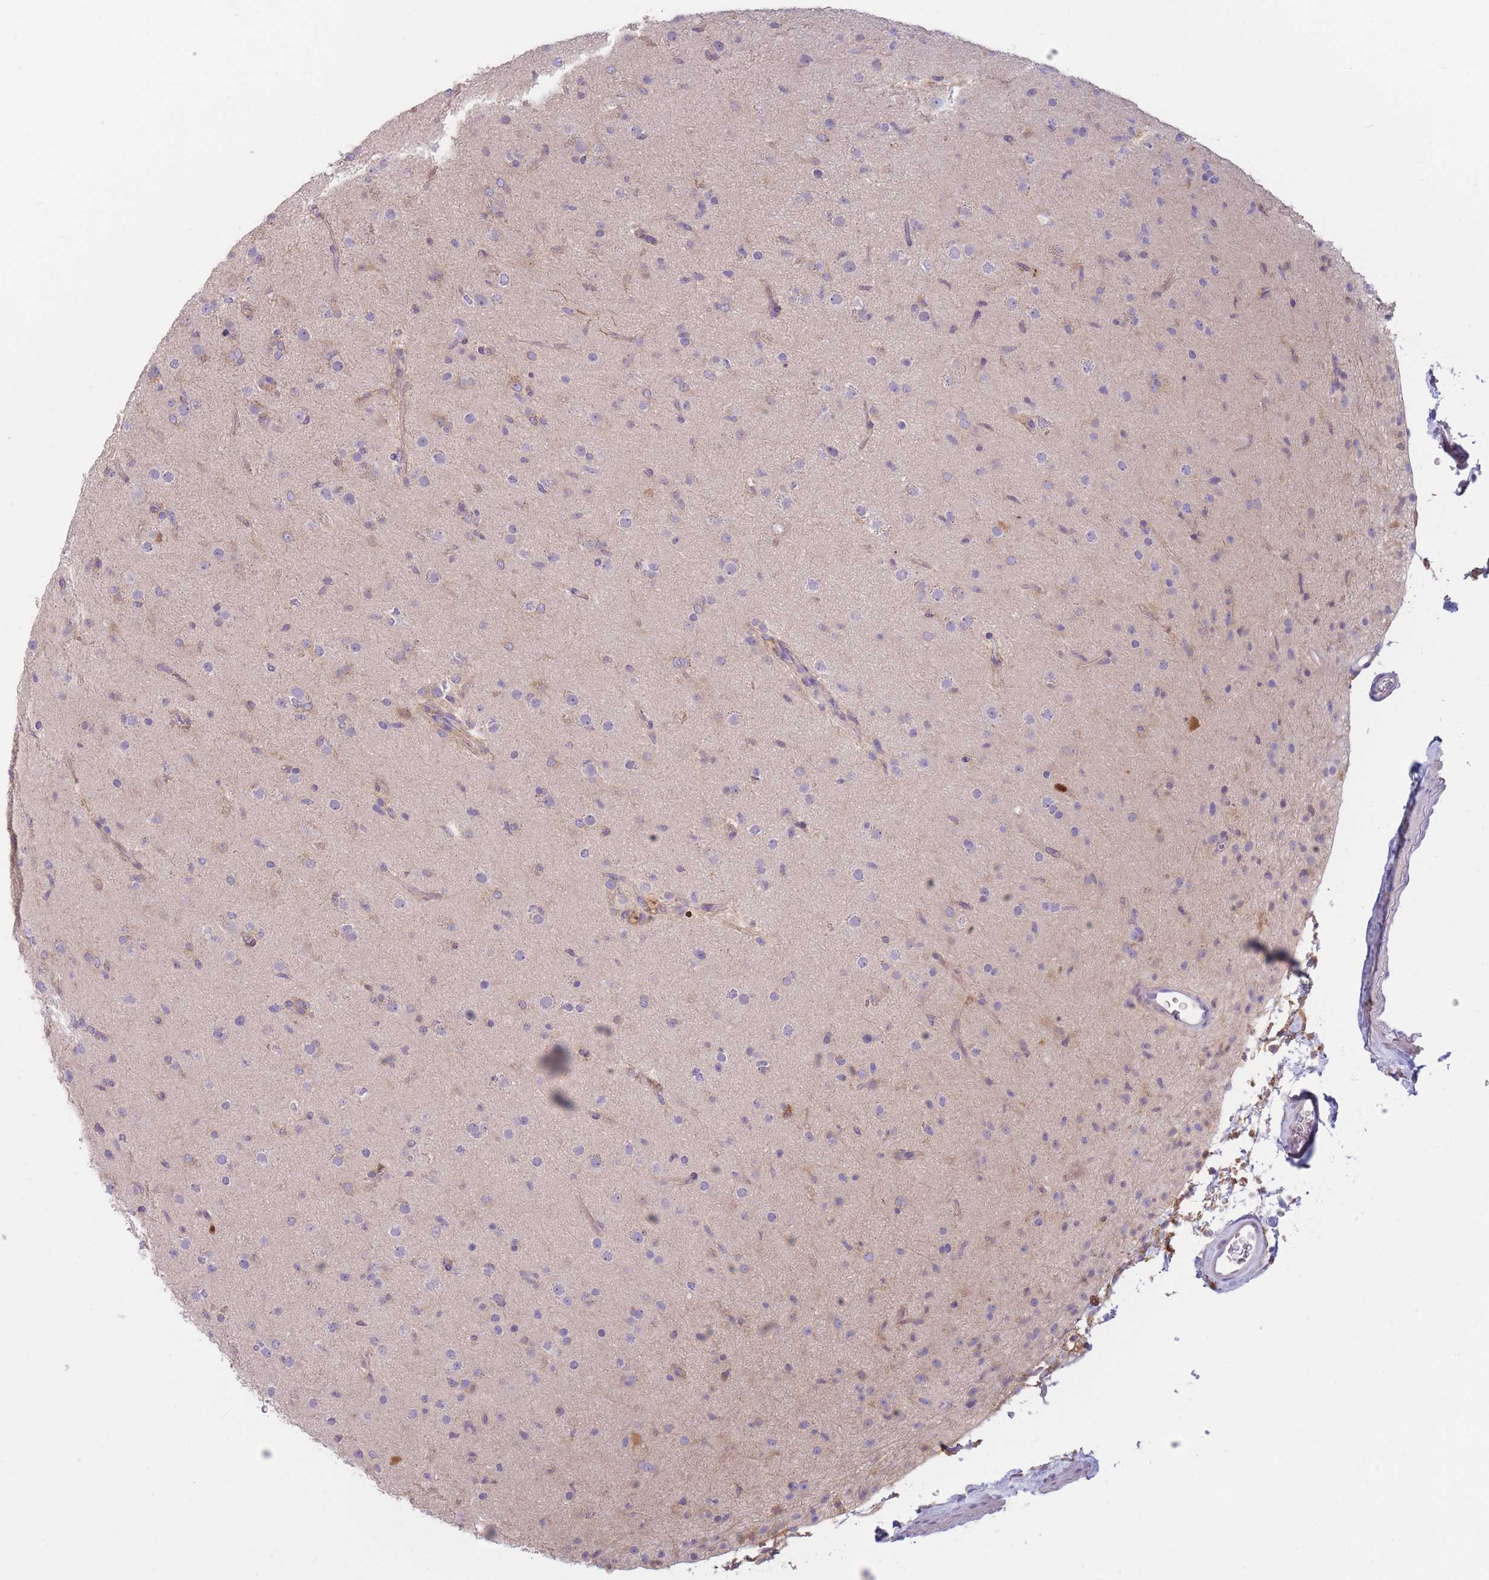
{"staining": {"intensity": "negative", "quantity": "none", "location": "none"}, "tissue": "glioma", "cell_type": "Tumor cells", "image_type": "cancer", "snomed": [{"axis": "morphology", "description": "Glioma, malignant, Low grade"}, {"axis": "topography", "description": "Brain"}], "caption": "Glioma was stained to show a protein in brown. There is no significant expression in tumor cells.", "gene": "ST3GAL4", "patient": {"sex": "male", "age": 65}}